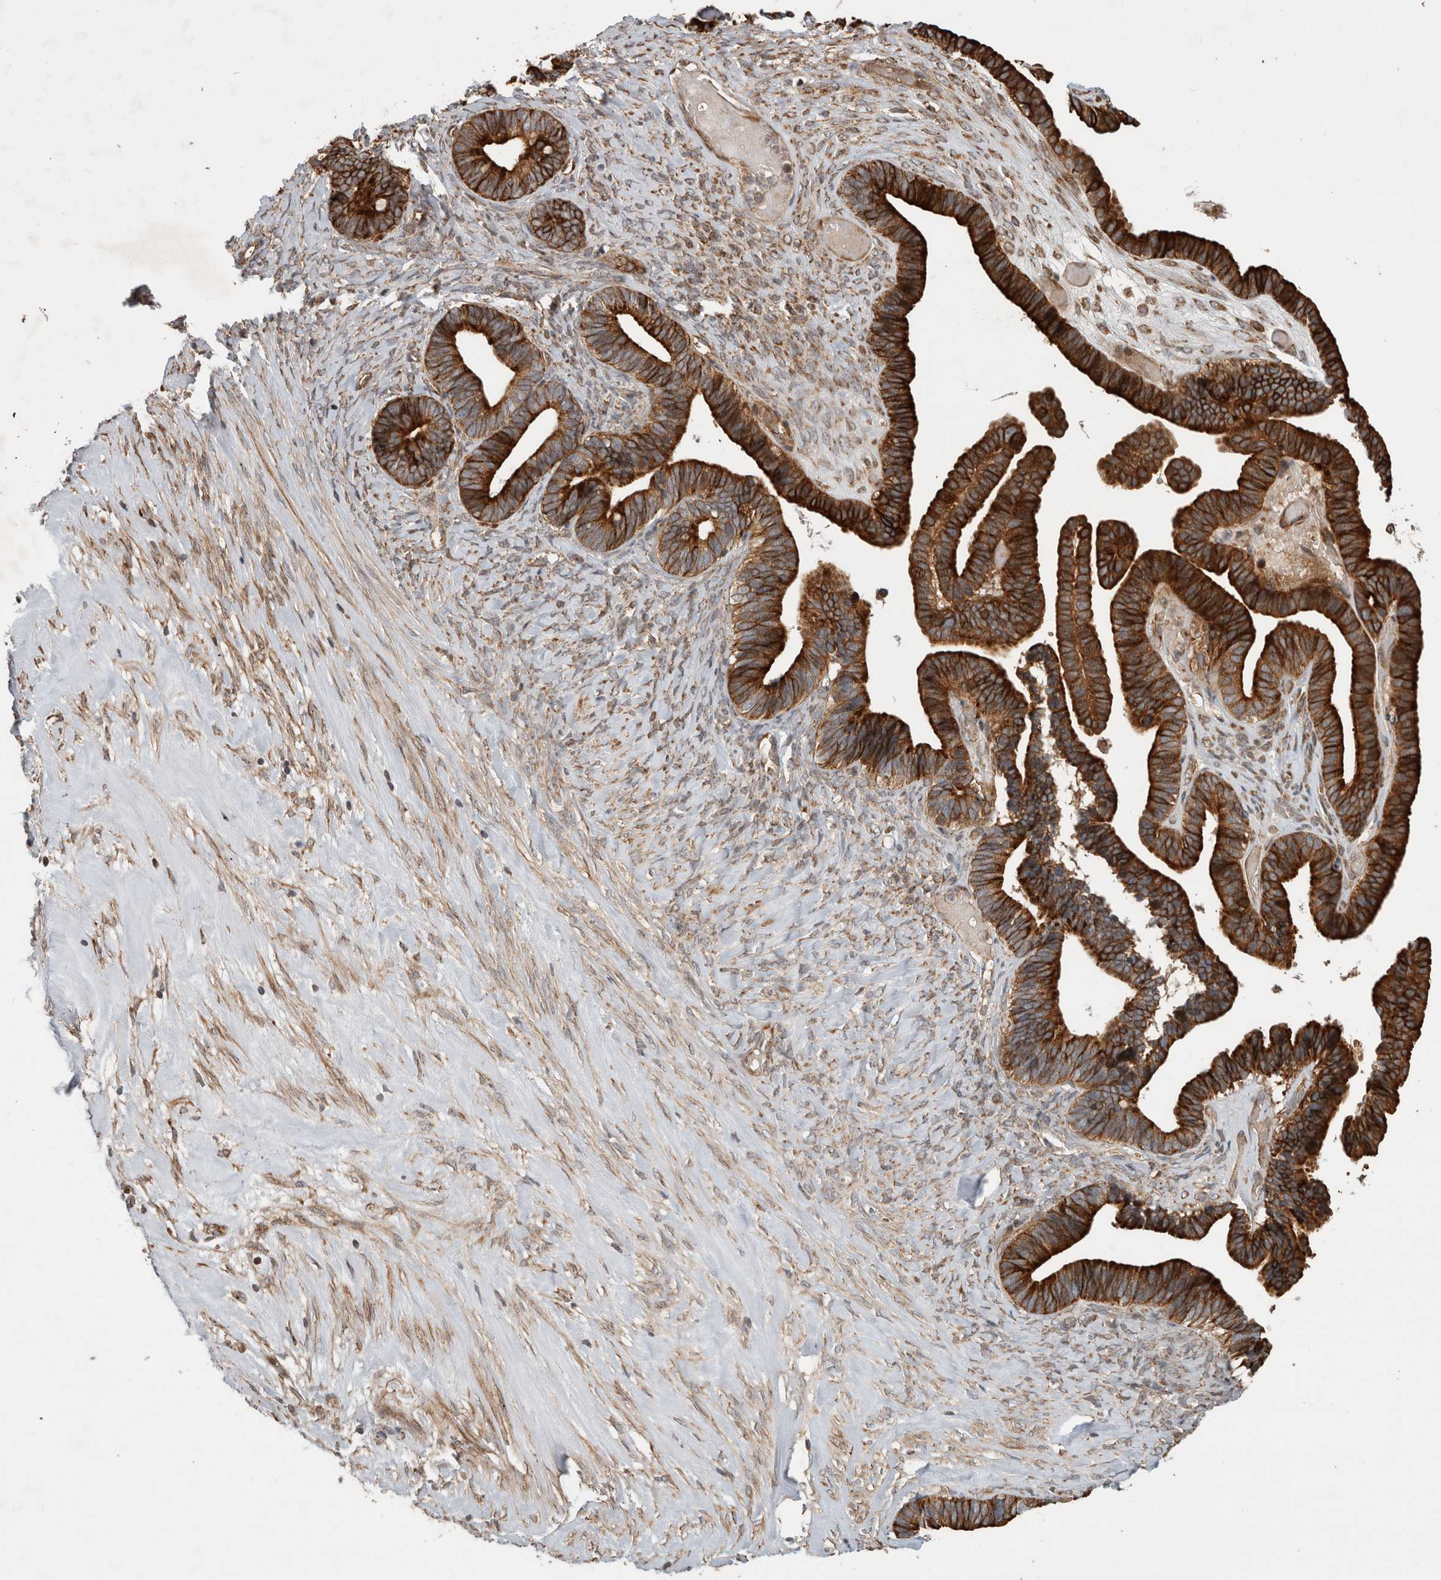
{"staining": {"intensity": "strong", "quantity": ">75%", "location": "cytoplasmic/membranous"}, "tissue": "ovarian cancer", "cell_type": "Tumor cells", "image_type": "cancer", "snomed": [{"axis": "morphology", "description": "Cystadenocarcinoma, serous, NOS"}, {"axis": "topography", "description": "Ovary"}], "caption": "Human ovarian cancer stained for a protein (brown) demonstrates strong cytoplasmic/membranous positive positivity in about >75% of tumor cells.", "gene": "TUBD1", "patient": {"sex": "female", "age": 56}}